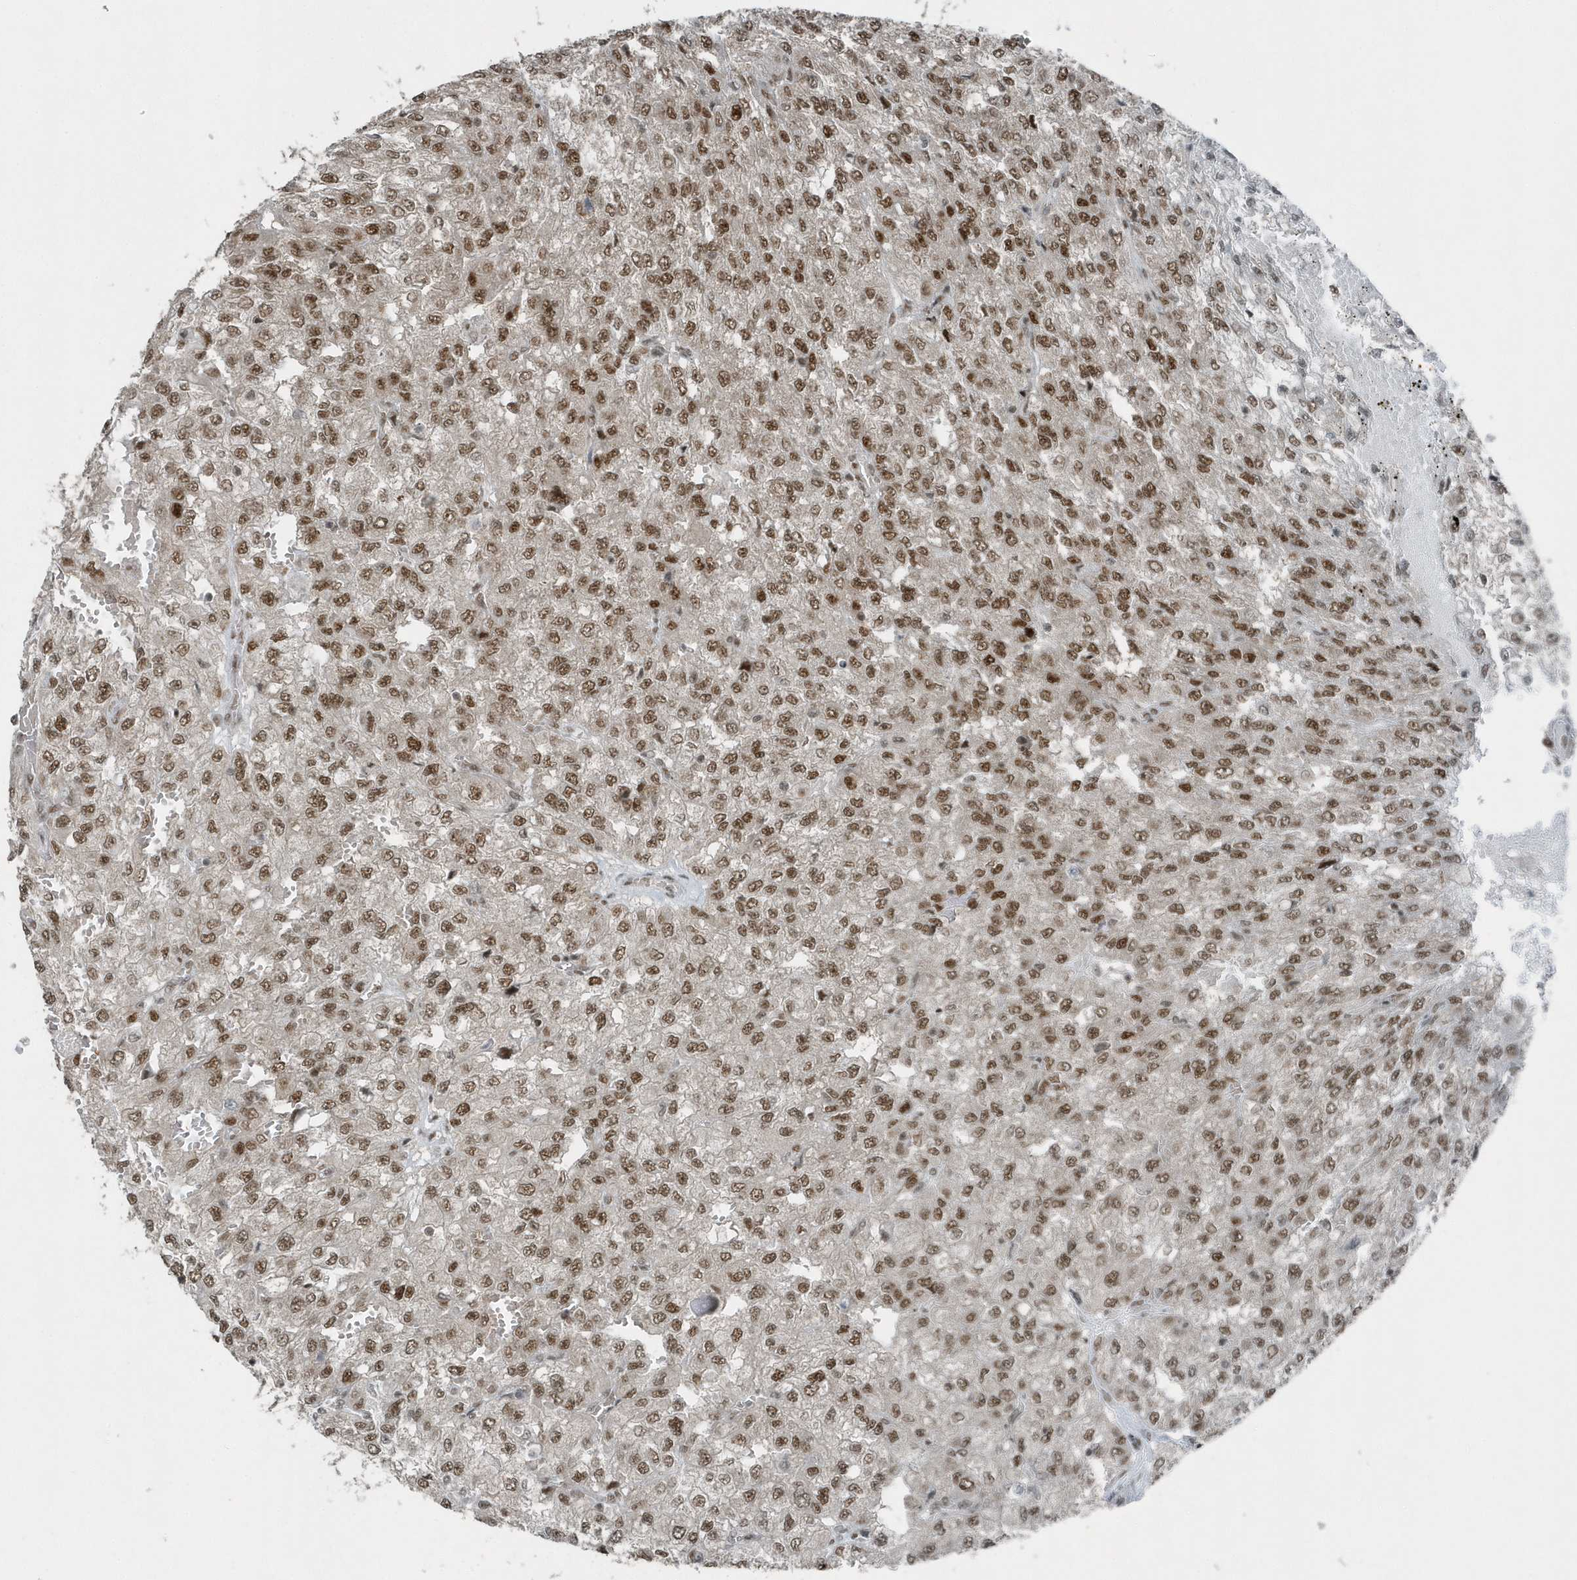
{"staining": {"intensity": "moderate", "quantity": ">75%", "location": "nuclear"}, "tissue": "renal cancer", "cell_type": "Tumor cells", "image_type": "cancer", "snomed": [{"axis": "morphology", "description": "Adenocarcinoma, NOS"}, {"axis": "topography", "description": "Kidney"}], "caption": "Protein staining of renal cancer (adenocarcinoma) tissue reveals moderate nuclear staining in approximately >75% of tumor cells.", "gene": "YTHDC1", "patient": {"sex": "female", "age": 54}}